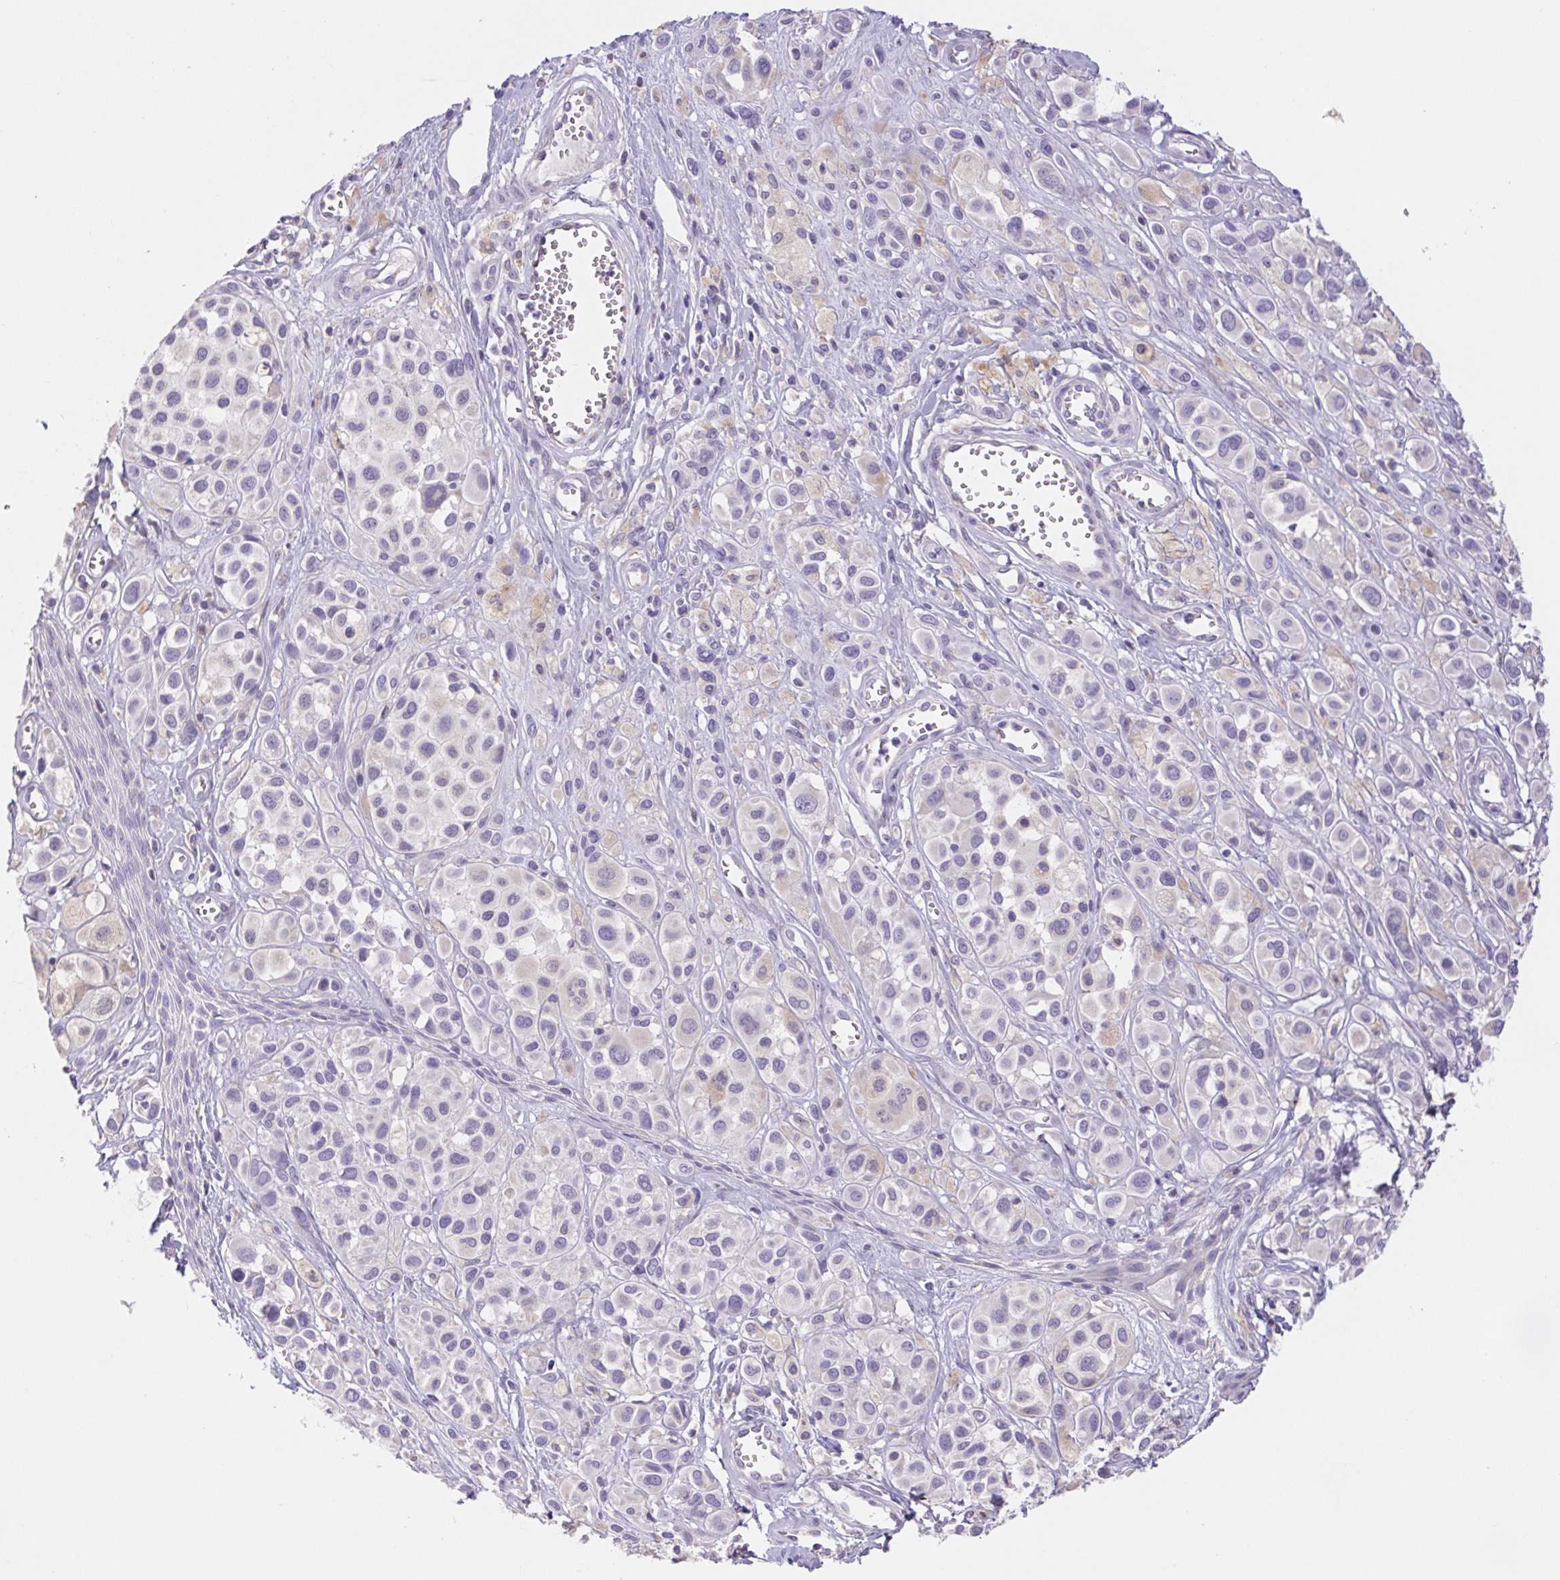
{"staining": {"intensity": "weak", "quantity": "<25%", "location": "cytoplasmic/membranous"}, "tissue": "melanoma", "cell_type": "Tumor cells", "image_type": "cancer", "snomed": [{"axis": "morphology", "description": "Malignant melanoma, NOS"}, {"axis": "topography", "description": "Skin"}], "caption": "Malignant melanoma was stained to show a protein in brown. There is no significant positivity in tumor cells. (Stains: DAB immunohistochemistry with hematoxylin counter stain, Microscopy: brightfield microscopy at high magnification).", "gene": "FKBP6", "patient": {"sex": "male", "age": 77}}